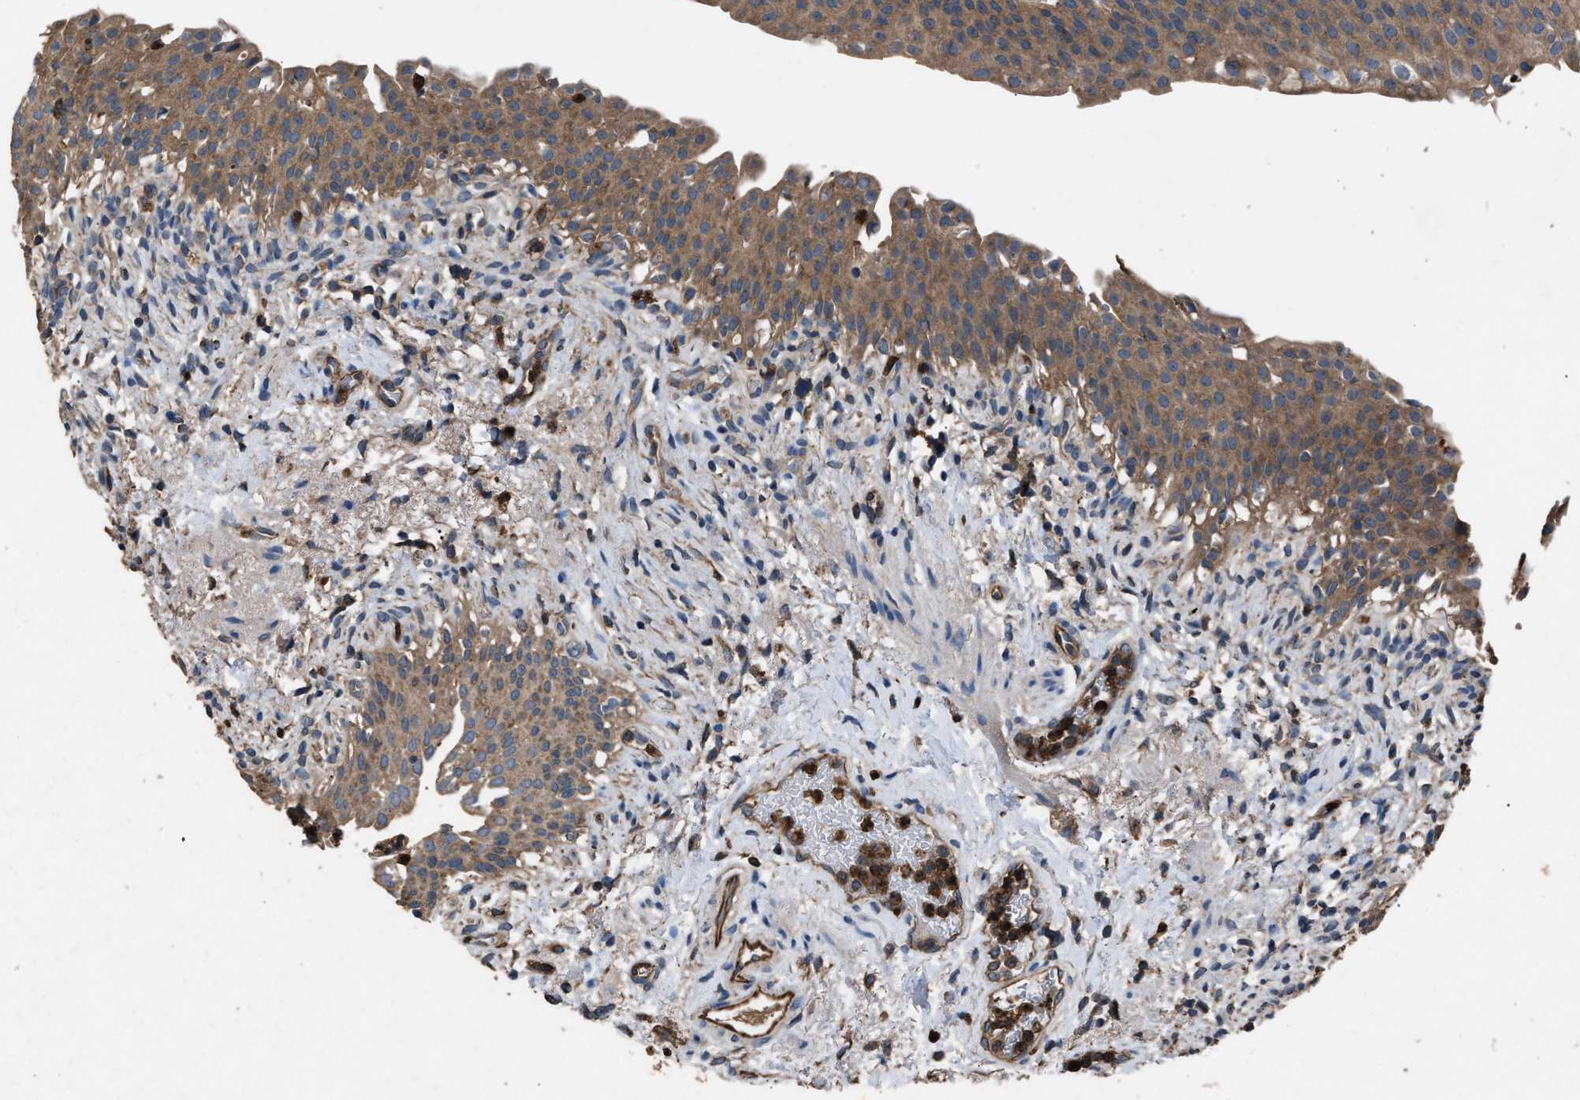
{"staining": {"intensity": "moderate", "quantity": ">75%", "location": "cytoplasmic/membranous"}, "tissue": "urinary bladder", "cell_type": "Urothelial cells", "image_type": "normal", "snomed": [{"axis": "morphology", "description": "Normal tissue, NOS"}, {"axis": "topography", "description": "Urinary bladder"}], "caption": "IHC of normal human urinary bladder displays medium levels of moderate cytoplasmic/membranous expression in approximately >75% of urothelial cells.", "gene": "PPID", "patient": {"sex": "female", "age": 60}}